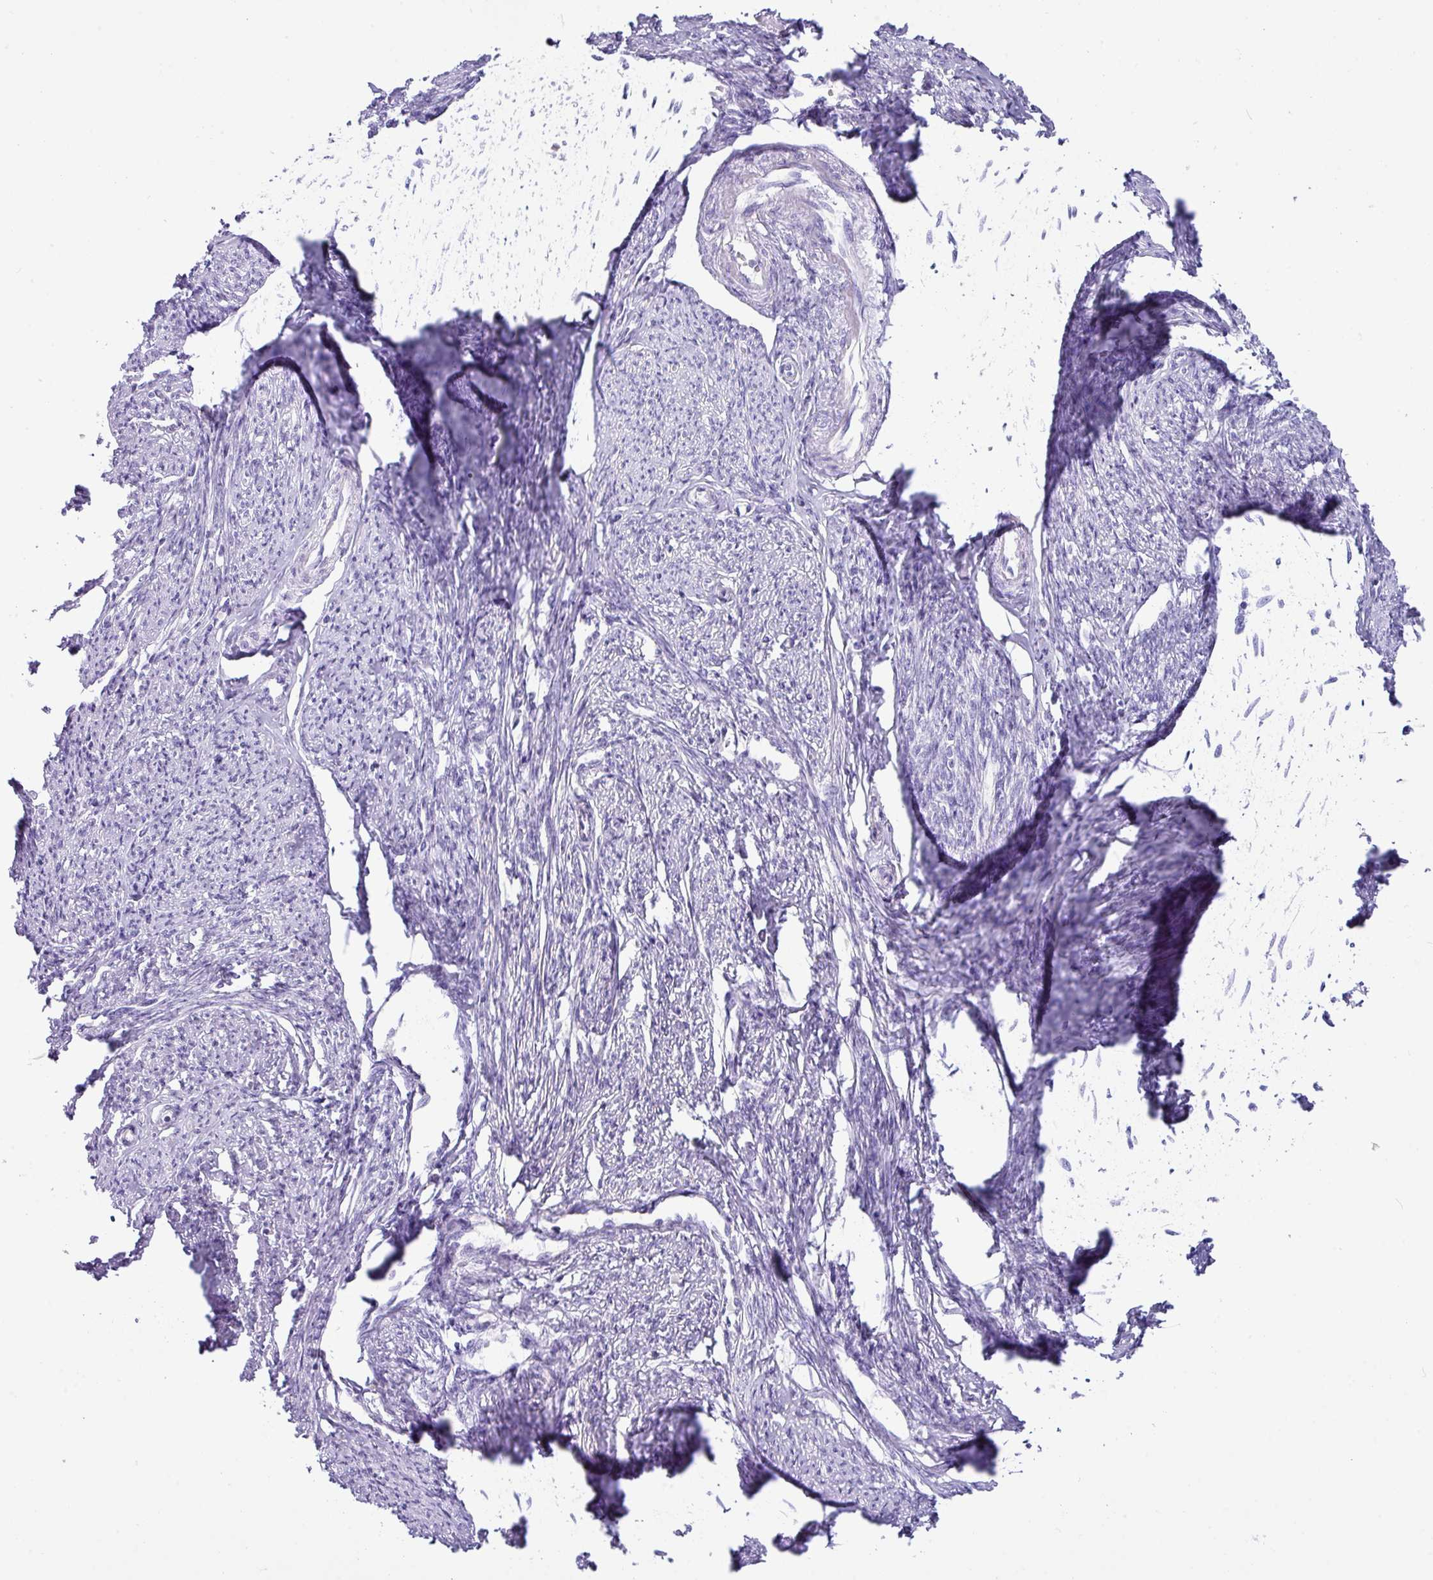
{"staining": {"intensity": "negative", "quantity": "none", "location": "none"}, "tissue": "smooth muscle", "cell_type": "Smooth muscle cells", "image_type": "normal", "snomed": [{"axis": "morphology", "description": "Normal tissue, NOS"}, {"axis": "topography", "description": "Smooth muscle"}, {"axis": "topography", "description": "Uterus"}], "caption": "IHC micrograph of benign smooth muscle: human smooth muscle stained with DAB (3,3'-diaminobenzidine) reveals no significant protein expression in smooth muscle cells. The staining is performed using DAB brown chromogen with nuclei counter-stained in using hematoxylin.", "gene": "NCCRP1", "patient": {"sex": "female", "age": 59}}